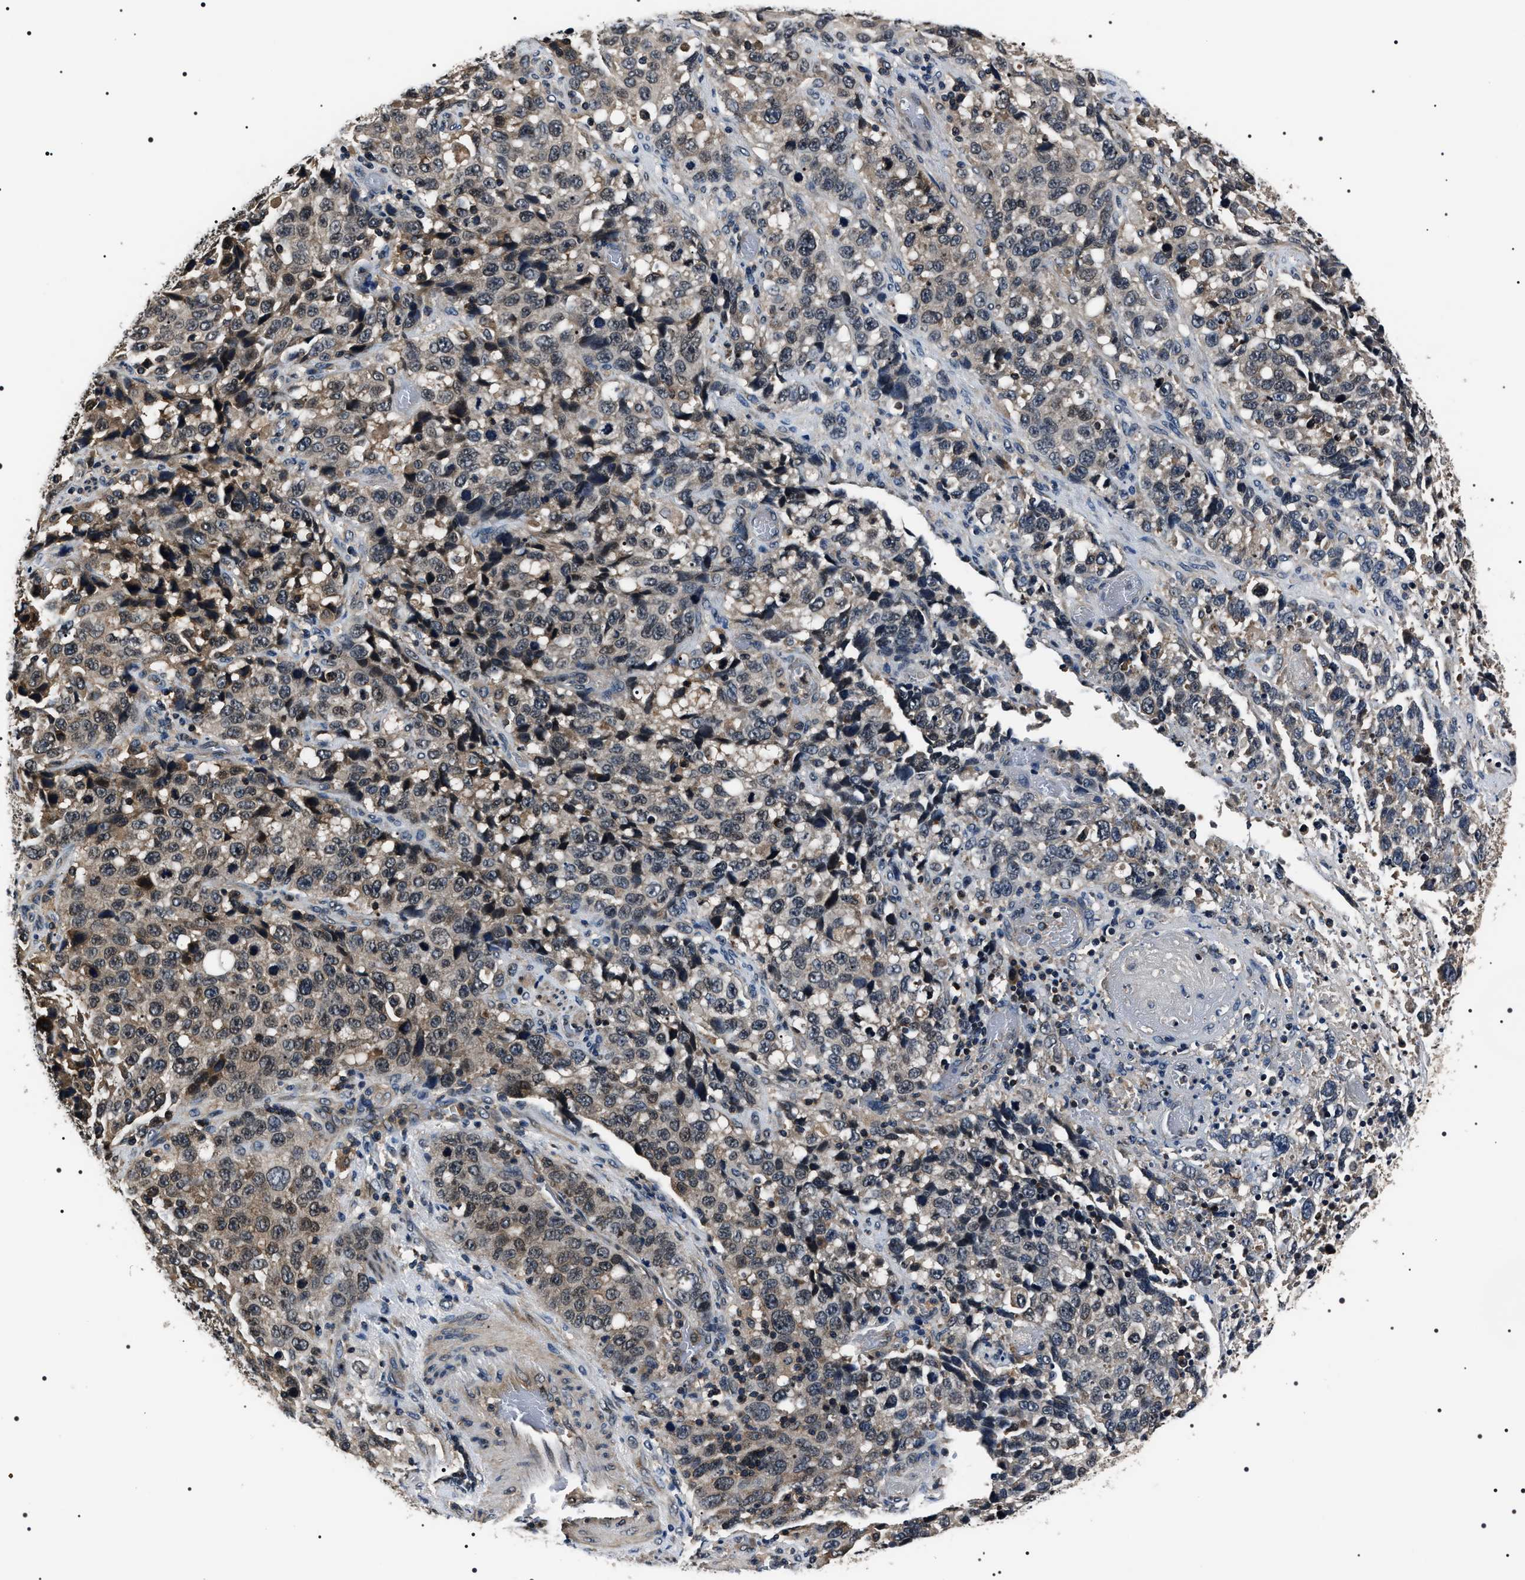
{"staining": {"intensity": "weak", "quantity": "25%-75%", "location": "nuclear"}, "tissue": "stomach cancer", "cell_type": "Tumor cells", "image_type": "cancer", "snomed": [{"axis": "morphology", "description": "Normal tissue, NOS"}, {"axis": "morphology", "description": "Adenocarcinoma, NOS"}, {"axis": "topography", "description": "Stomach"}], "caption": "A low amount of weak nuclear staining is identified in approximately 25%-75% of tumor cells in stomach cancer tissue. (DAB IHC, brown staining for protein, blue staining for nuclei).", "gene": "SIPA1", "patient": {"sex": "male", "age": 48}}